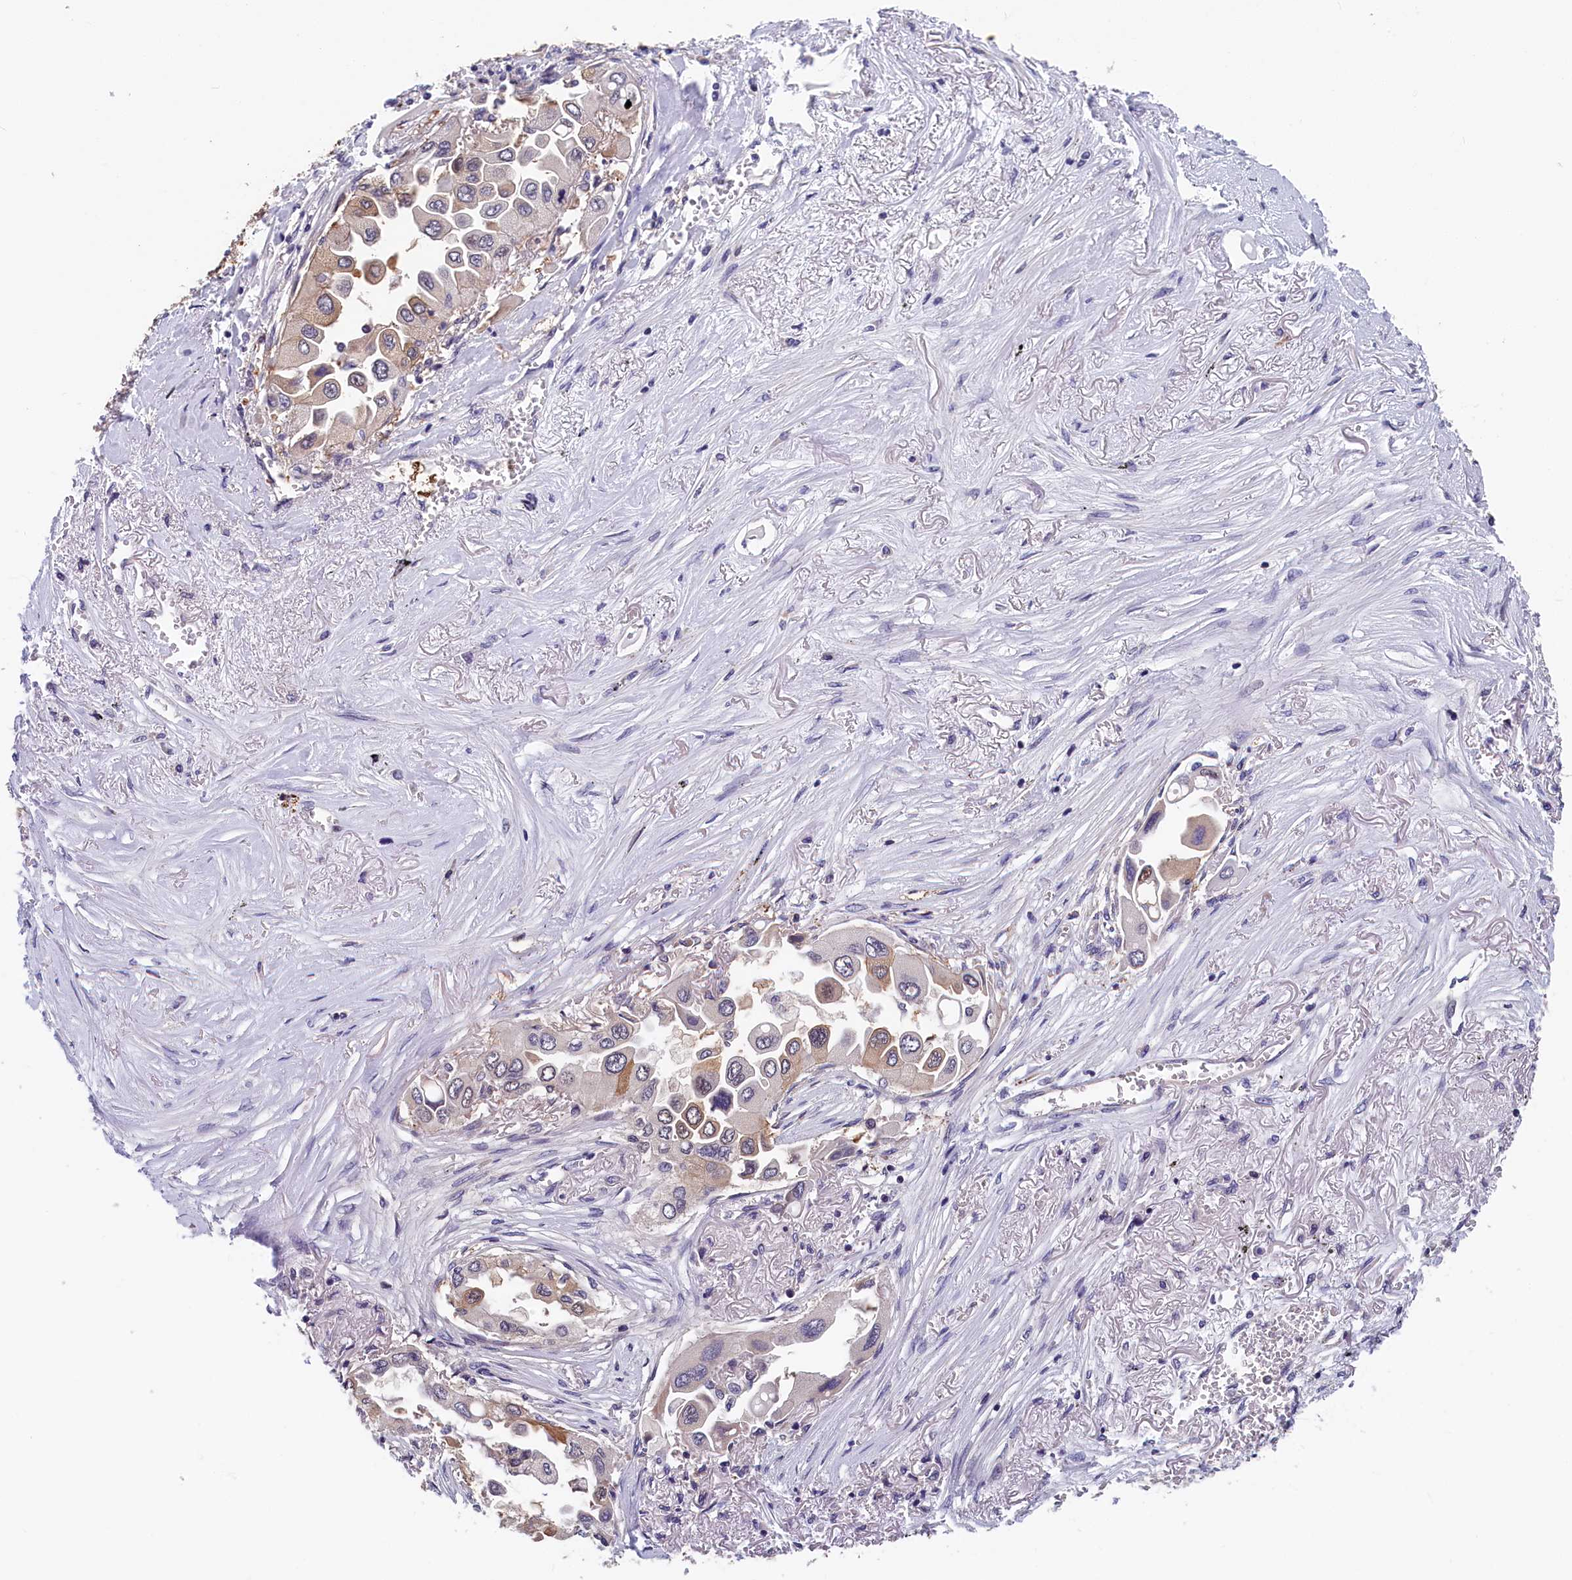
{"staining": {"intensity": "weak", "quantity": "<25%", "location": "cytoplasmic/membranous,nuclear"}, "tissue": "lung cancer", "cell_type": "Tumor cells", "image_type": "cancer", "snomed": [{"axis": "morphology", "description": "Adenocarcinoma, NOS"}, {"axis": "topography", "description": "Lung"}], "caption": "Immunohistochemical staining of adenocarcinoma (lung) displays no significant staining in tumor cells.", "gene": "TMEM116", "patient": {"sex": "female", "age": 76}}